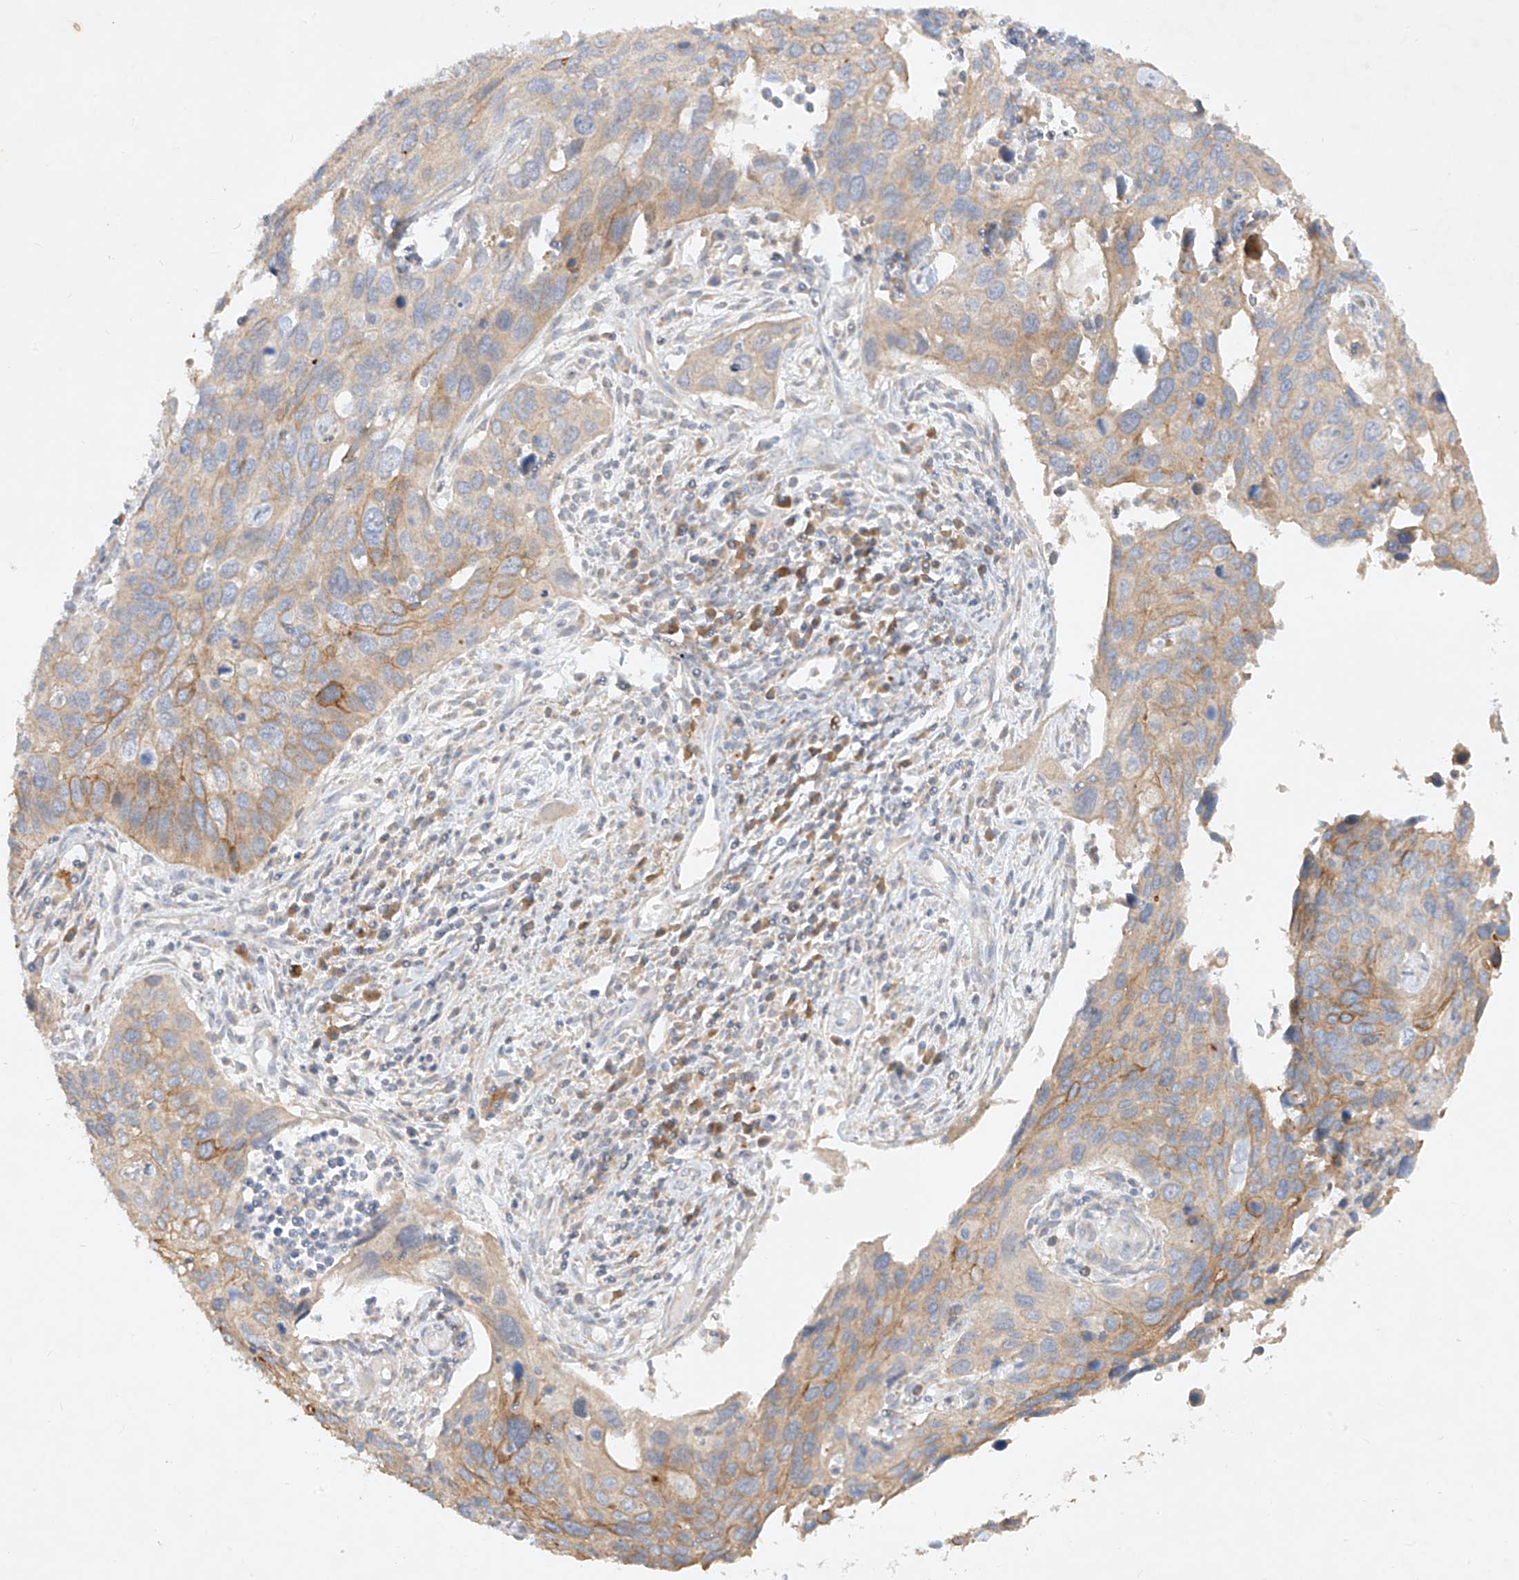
{"staining": {"intensity": "moderate", "quantity": "<25%", "location": "cytoplasmic/membranous"}, "tissue": "cervical cancer", "cell_type": "Tumor cells", "image_type": "cancer", "snomed": [{"axis": "morphology", "description": "Squamous cell carcinoma, NOS"}, {"axis": "topography", "description": "Cervix"}], "caption": "A brown stain labels moderate cytoplasmic/membranous positivity of a protein in human cervical cancer (squamous cell carcinoma) tumor cells.", "gene": "KPNA7", "patient": {"sex": "female", "age": 55}}